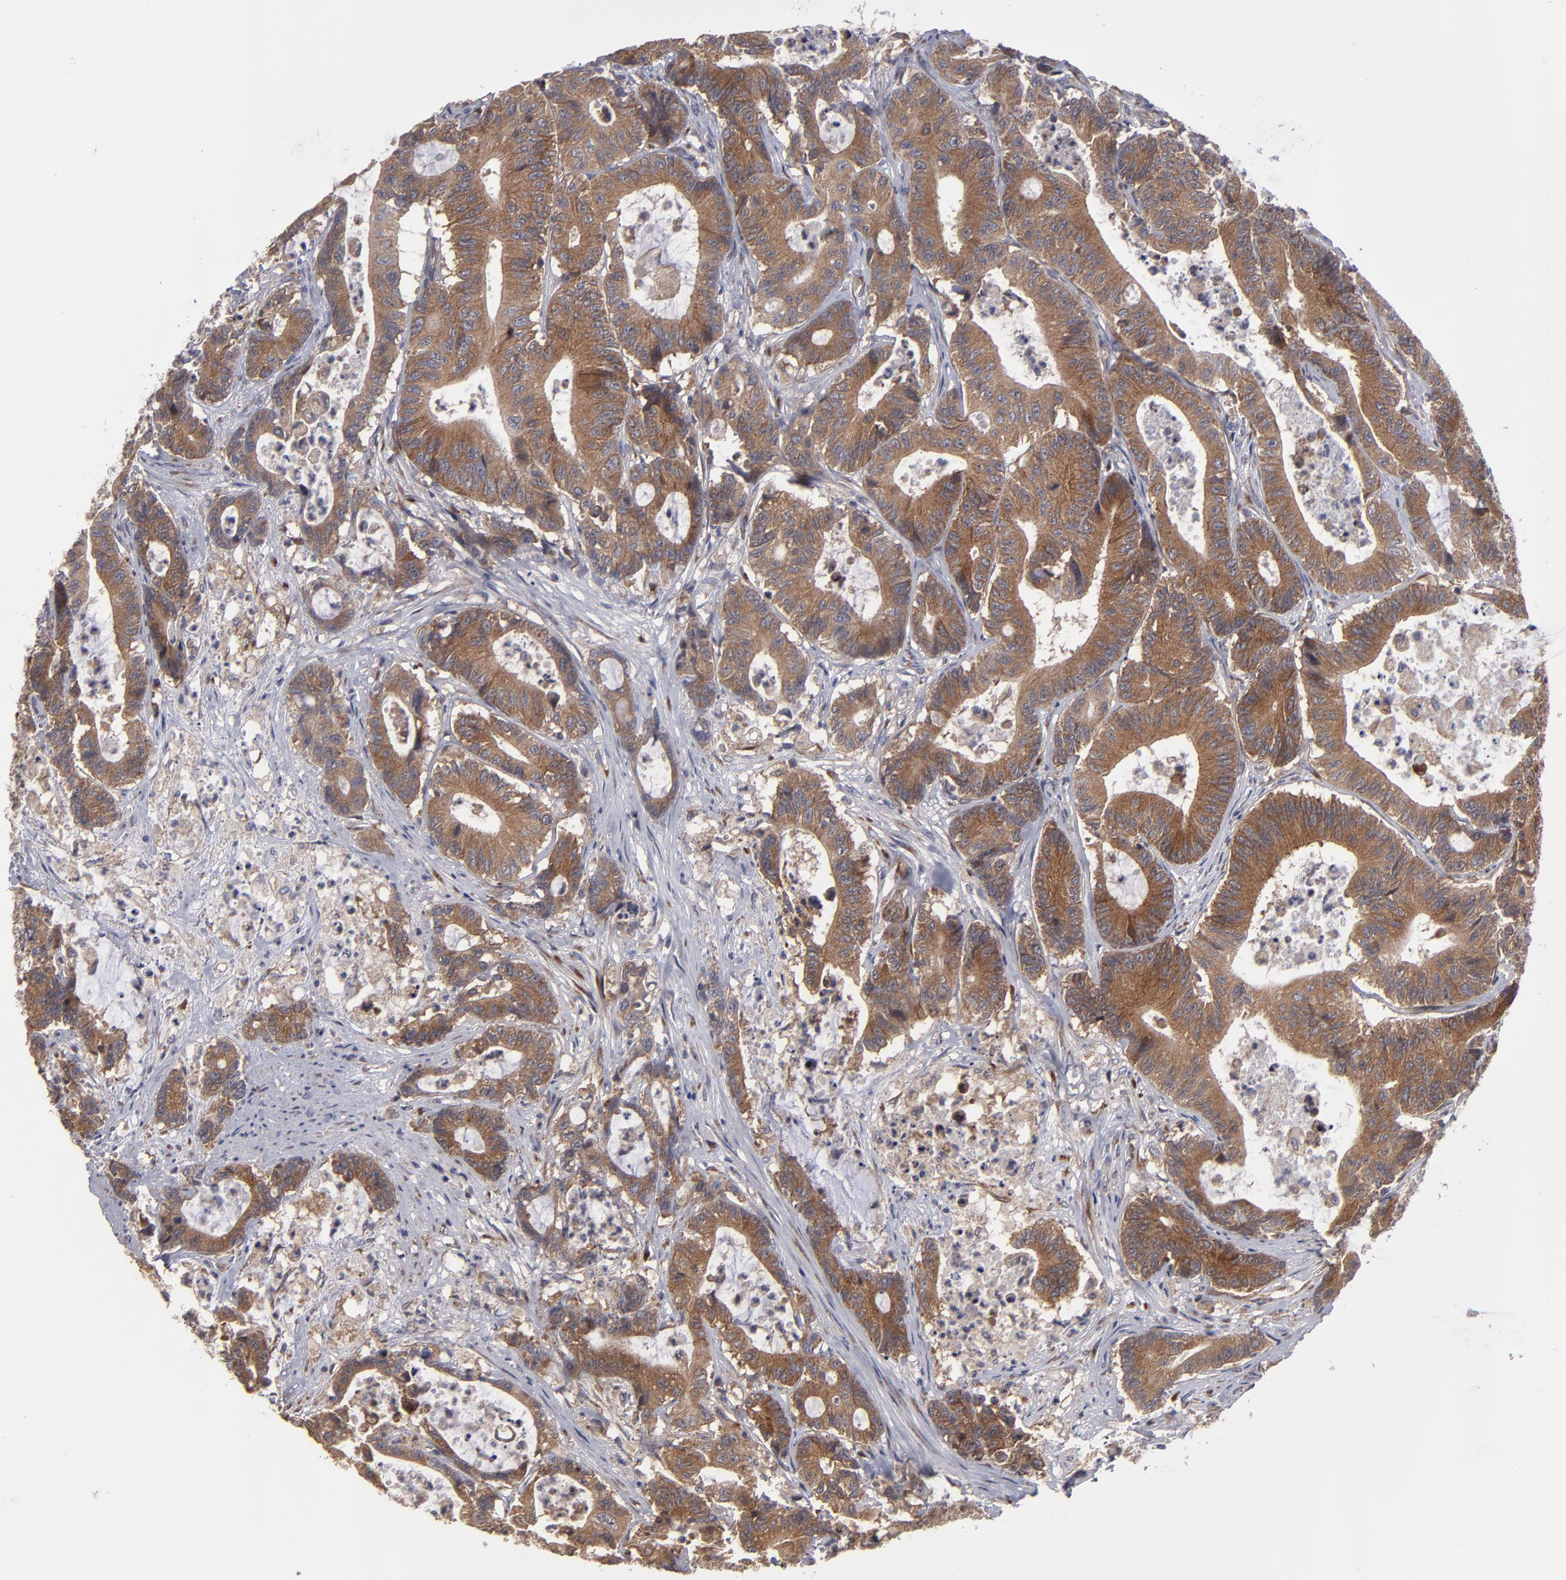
{"staining": {"intensity": "moderate", "quantity": ">75%", "location": "cytoplasmic/membranous"}, "tissue": "colorectal cancer", "cell_type": "Tumor cells", "image_type": "cancer", "snomed": [{"axis": "morphology", "description": "Adenocarcinoma, NOS"}, {"axis": "topography", "description": "Colon"}], "caption": "Adenocarcinoma (colorectal) stained for a protein shows moderate cytoplasmic/membranous positivity in tumor cells.", "gene": "SND1", "patient": {"sex": "female", "age": 84}}